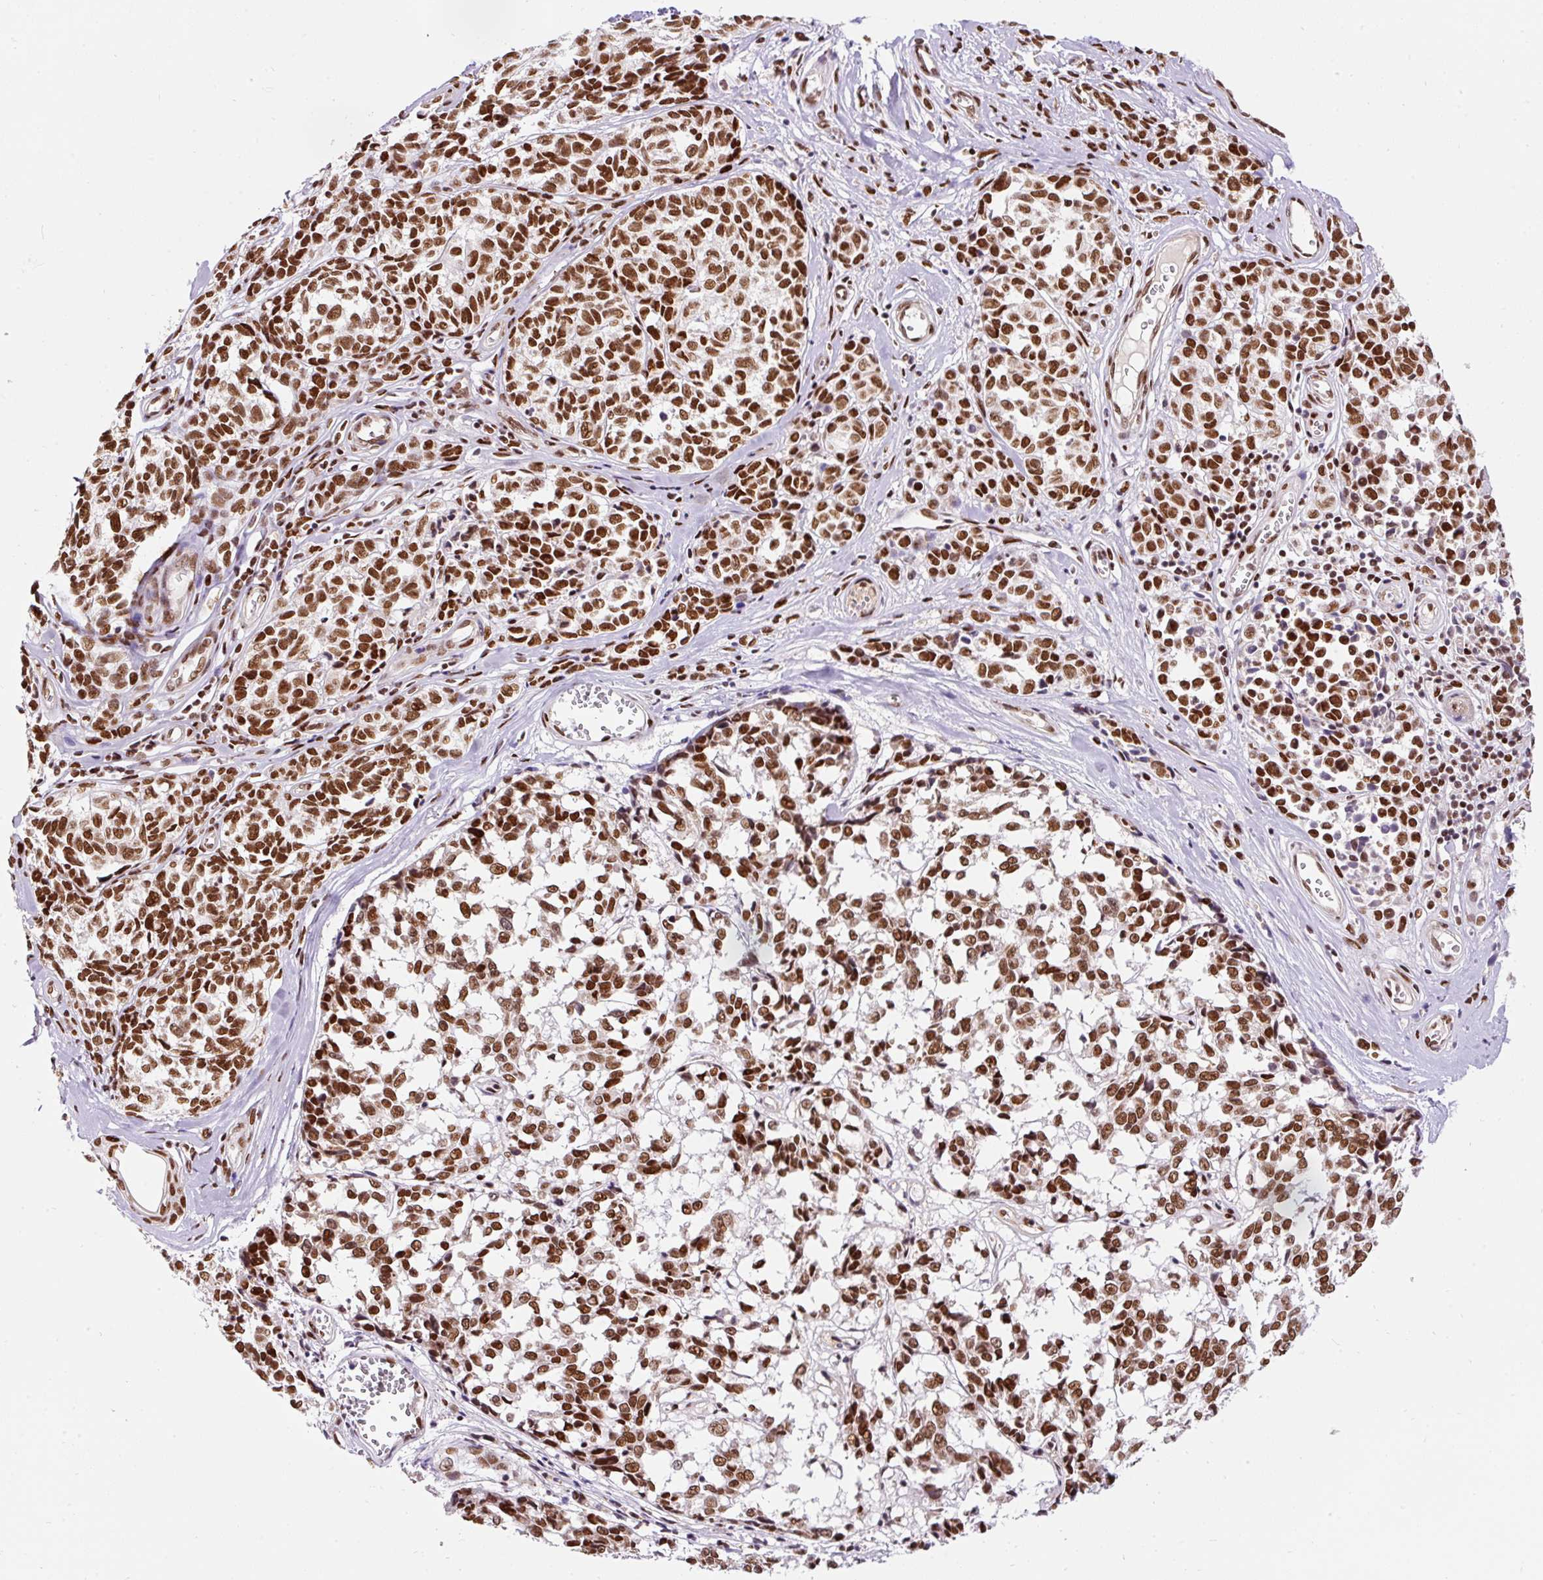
{"staining": {"intensity": "strong", "quantity": ">75%", "location": "nuclear"}, "tissue": "melanoma", "cell_type": "Tumor cells", "image_type": "cancer", "snomed": [{"axis": "morphology", "description": "Malignant melanoma, NOS"}, {"axis": "topography", "description": "Skin"}], "caption": "Melanoma tissue displays strong nuclear positivity in approximately >75% of tumor cells", "gene": "HNRNPC", "patient": {"sex": "female", "age": 64}}